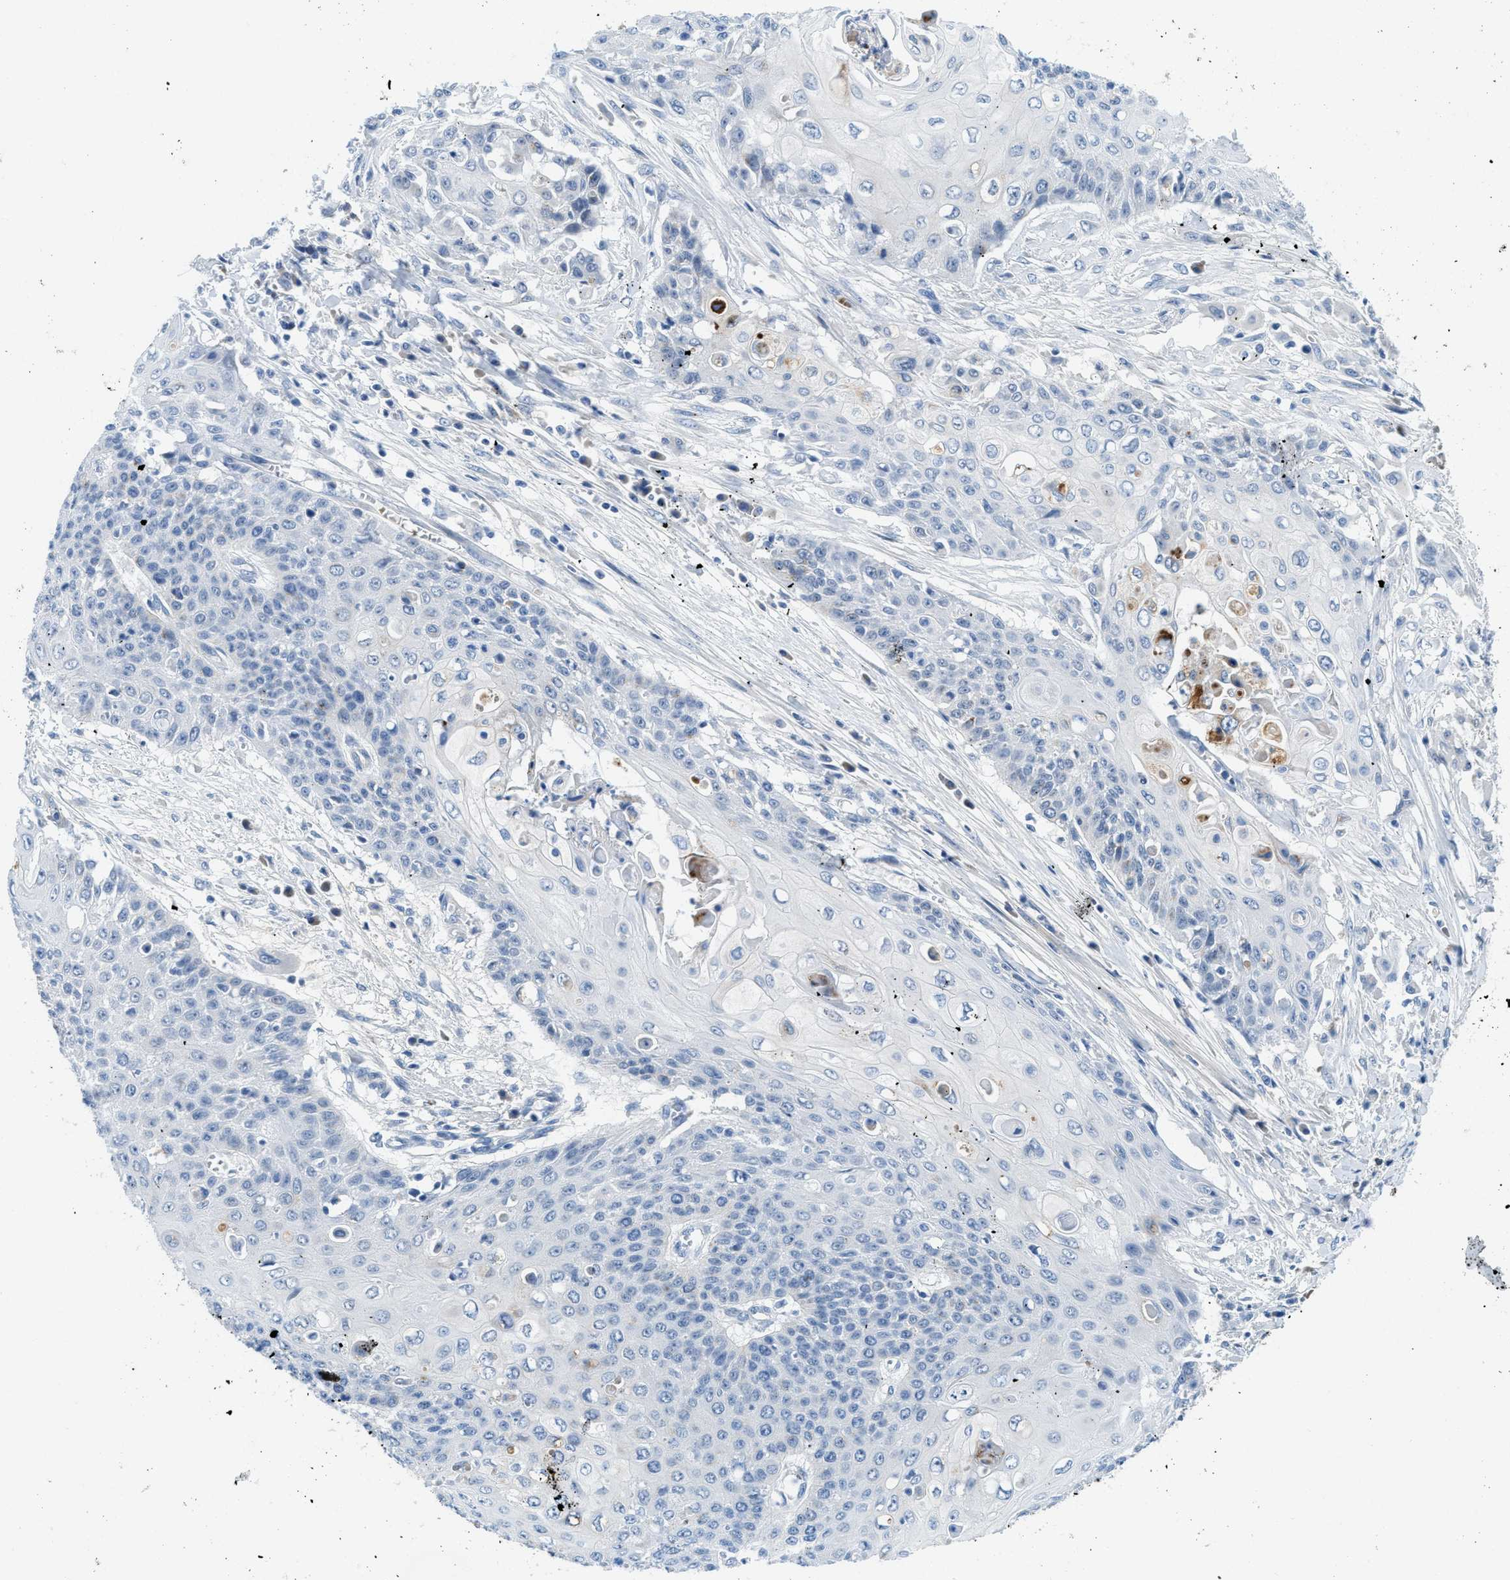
{"staining": {"intensity": "negative", "quantity": "none", "location": "none"}, "tissue": "cervical cancer", "cell_type": "Tumor cells", "image_type": "cancer", "snomed": [{"axis": "morphology", "description": "Squamous cell carcinoma, NOS"}, {"axis": "topography", "description": "Cervix"}], "caption": "Image shows no significant protein expression in tumor cells of cervical squamous cell carcinoma.", "gene": "TSPAN3", "patient": {"sex": "female", "age": 39}}